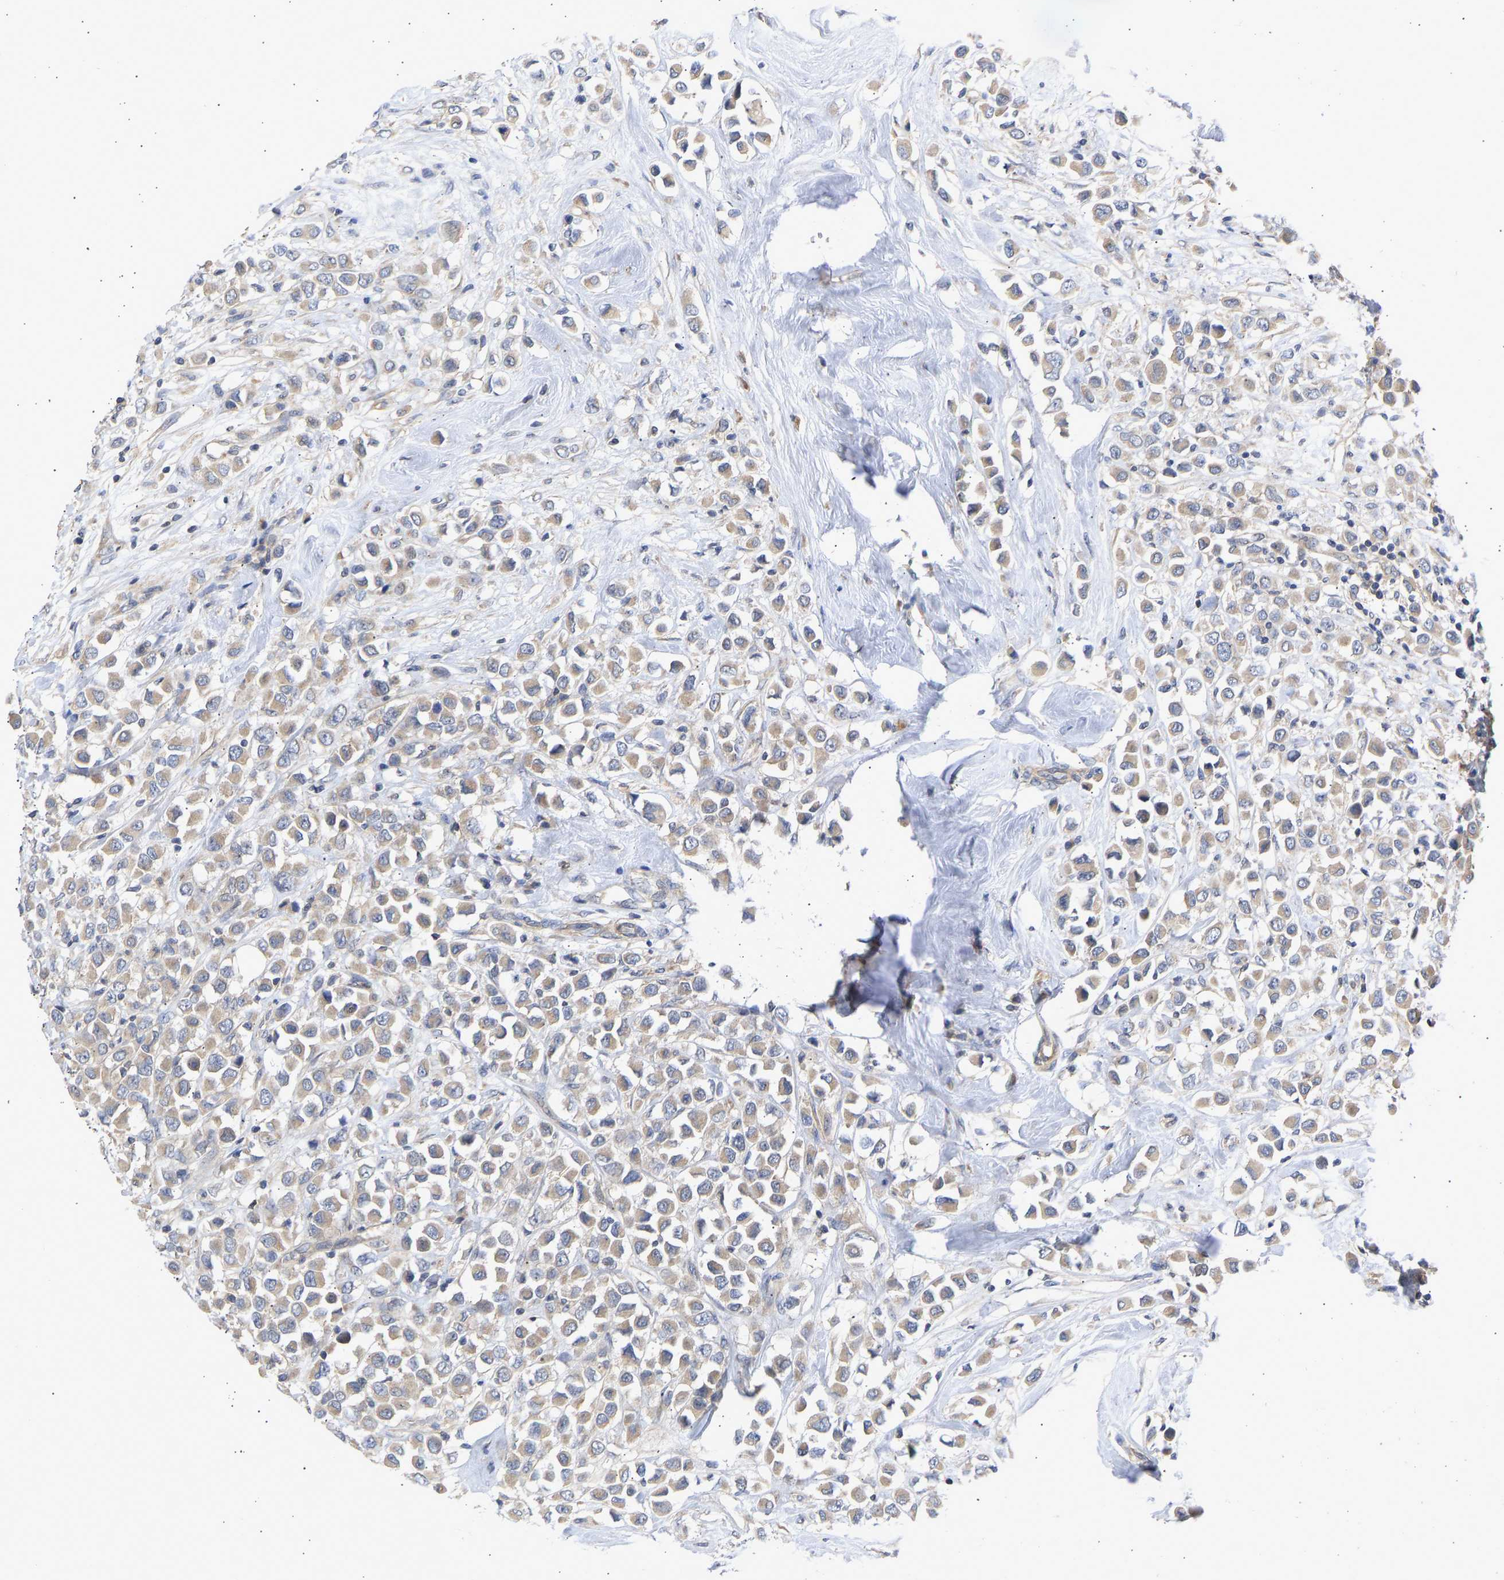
{"staining": {"intensity": "weak", "quantity": ">75%", "location": "cytoplasmic/membranous"}, "tissue": "breast cancer", "cell_type": "Tumor cells", "image_type": "cancer", "snomed": [{"axis": "morphology", "description": "Duct carcinoma"}, {"axis": "topography", "description": "Breast"}], "caption": "Brown immunohistochemical staining in breast cancer demonstrates weak cytoplasmic/membranous expression in about >75% of tumor cells.", "gene": "MAP2K3", "patient": {"sex": "female", "age": 61}}